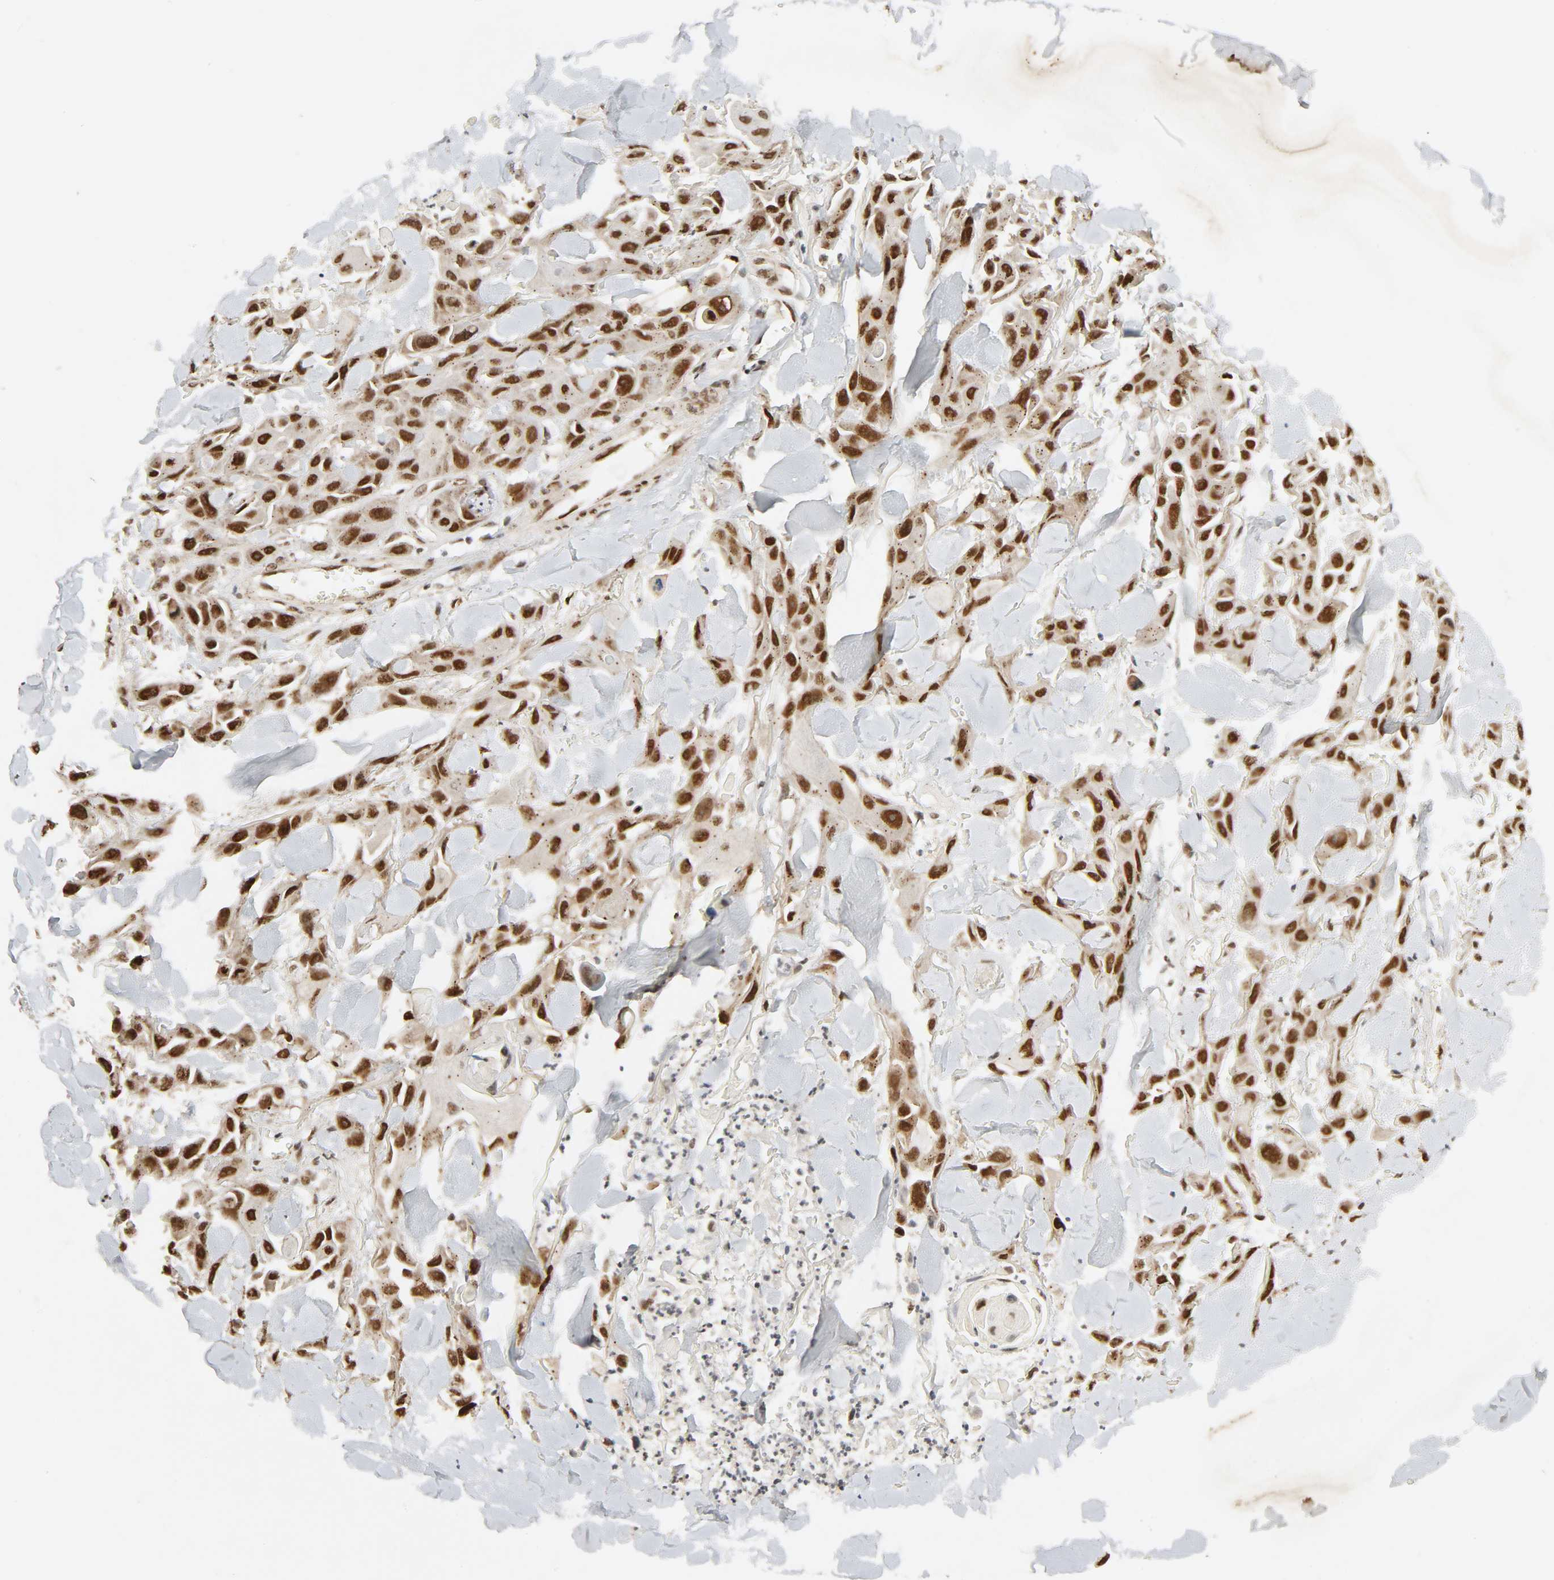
{"staining": {"intensity": "strong", "quantity": ">75%", "location": "nuclear"}, "tissue": "skin cancer", "cell_type": "Tumor cells", "image_type": "cancer", "snomed": [{"axis": "morphology", "description": "Squamous cell carcinoma, NOS"}, {"axis": "topography", "description": "Skin"}, {"axis": "topography", "description": "Anal"}], "caption": "Squamous cell carcinoma (skin) was stained to show a protein in brown. There is high levels of strong nuclear positivity in approximately >75% of tumor cells. (Stains: DAB (3,3'-diaminobenzidine) in brown, nuclei in blue, Microscopy: brightfield microscopy at high magnification).", "gene": "SMARCD1", "patient": {"sex": "female", "age": 55}}